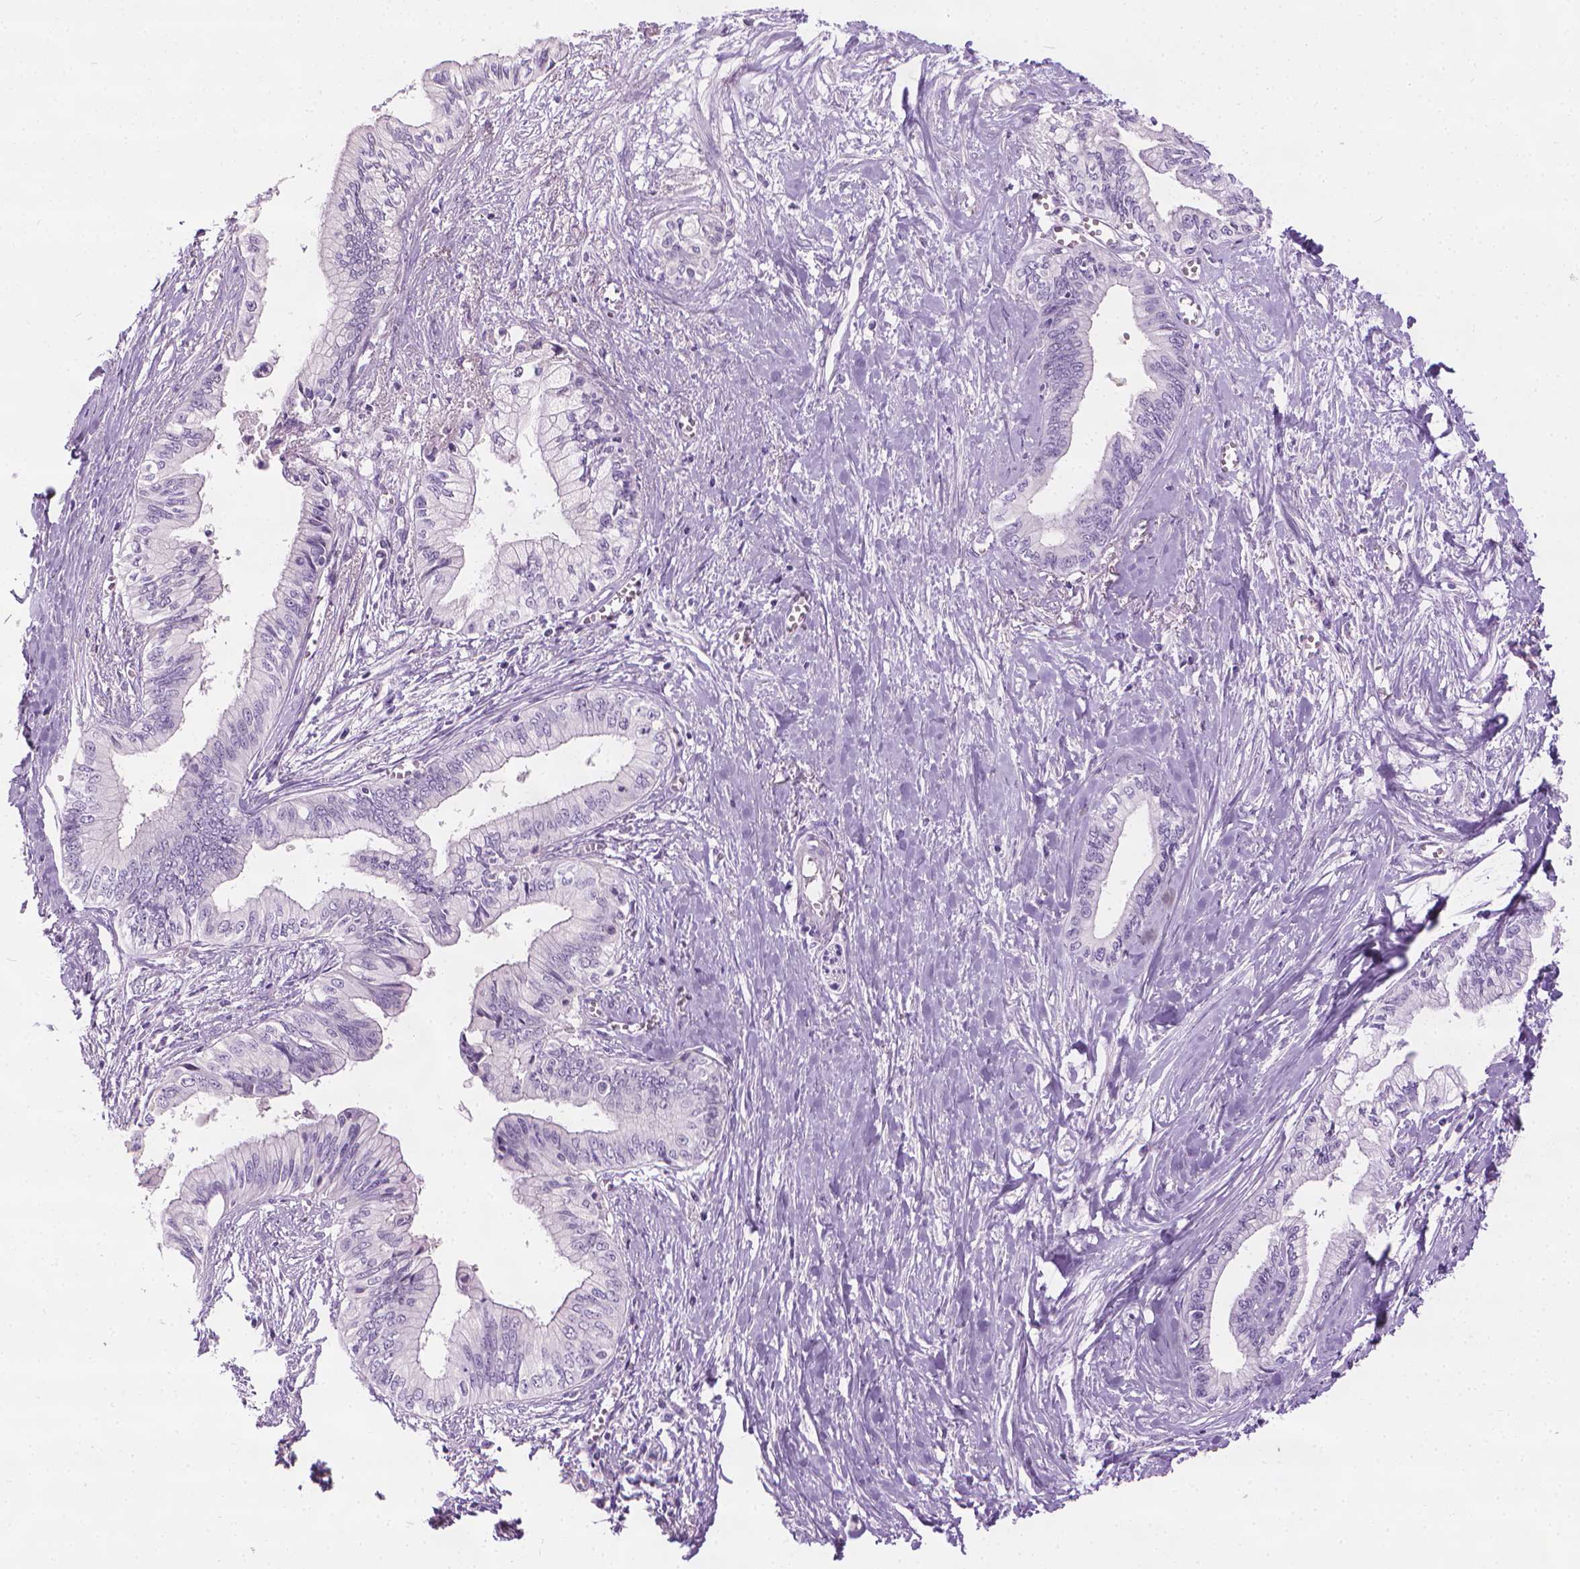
{"staining": {"intensity": "negative", "quantity": "none", "location": "none"}, "tissue": "pancreatic cancer", "cell_type": "Tumor cells", "image_type": "cancer", "snomed": [{"axis": "morphology", "description": "Adenocarcinoma, NOS"}, {"axis": "topography", "description": "Pancreas"}], "caption": "IHC micrograph of neoplastic tissue: human pancreatic adenocarcinoma stained with DAB shows no significant protein expression in tumor cells. Brightfield microscopy of IHC stained with DAB (brown) and hematoxylin (blue), captured at high magnification.", "gene": "DNAI7", "patient": {"sex": "female", "age": 61}}